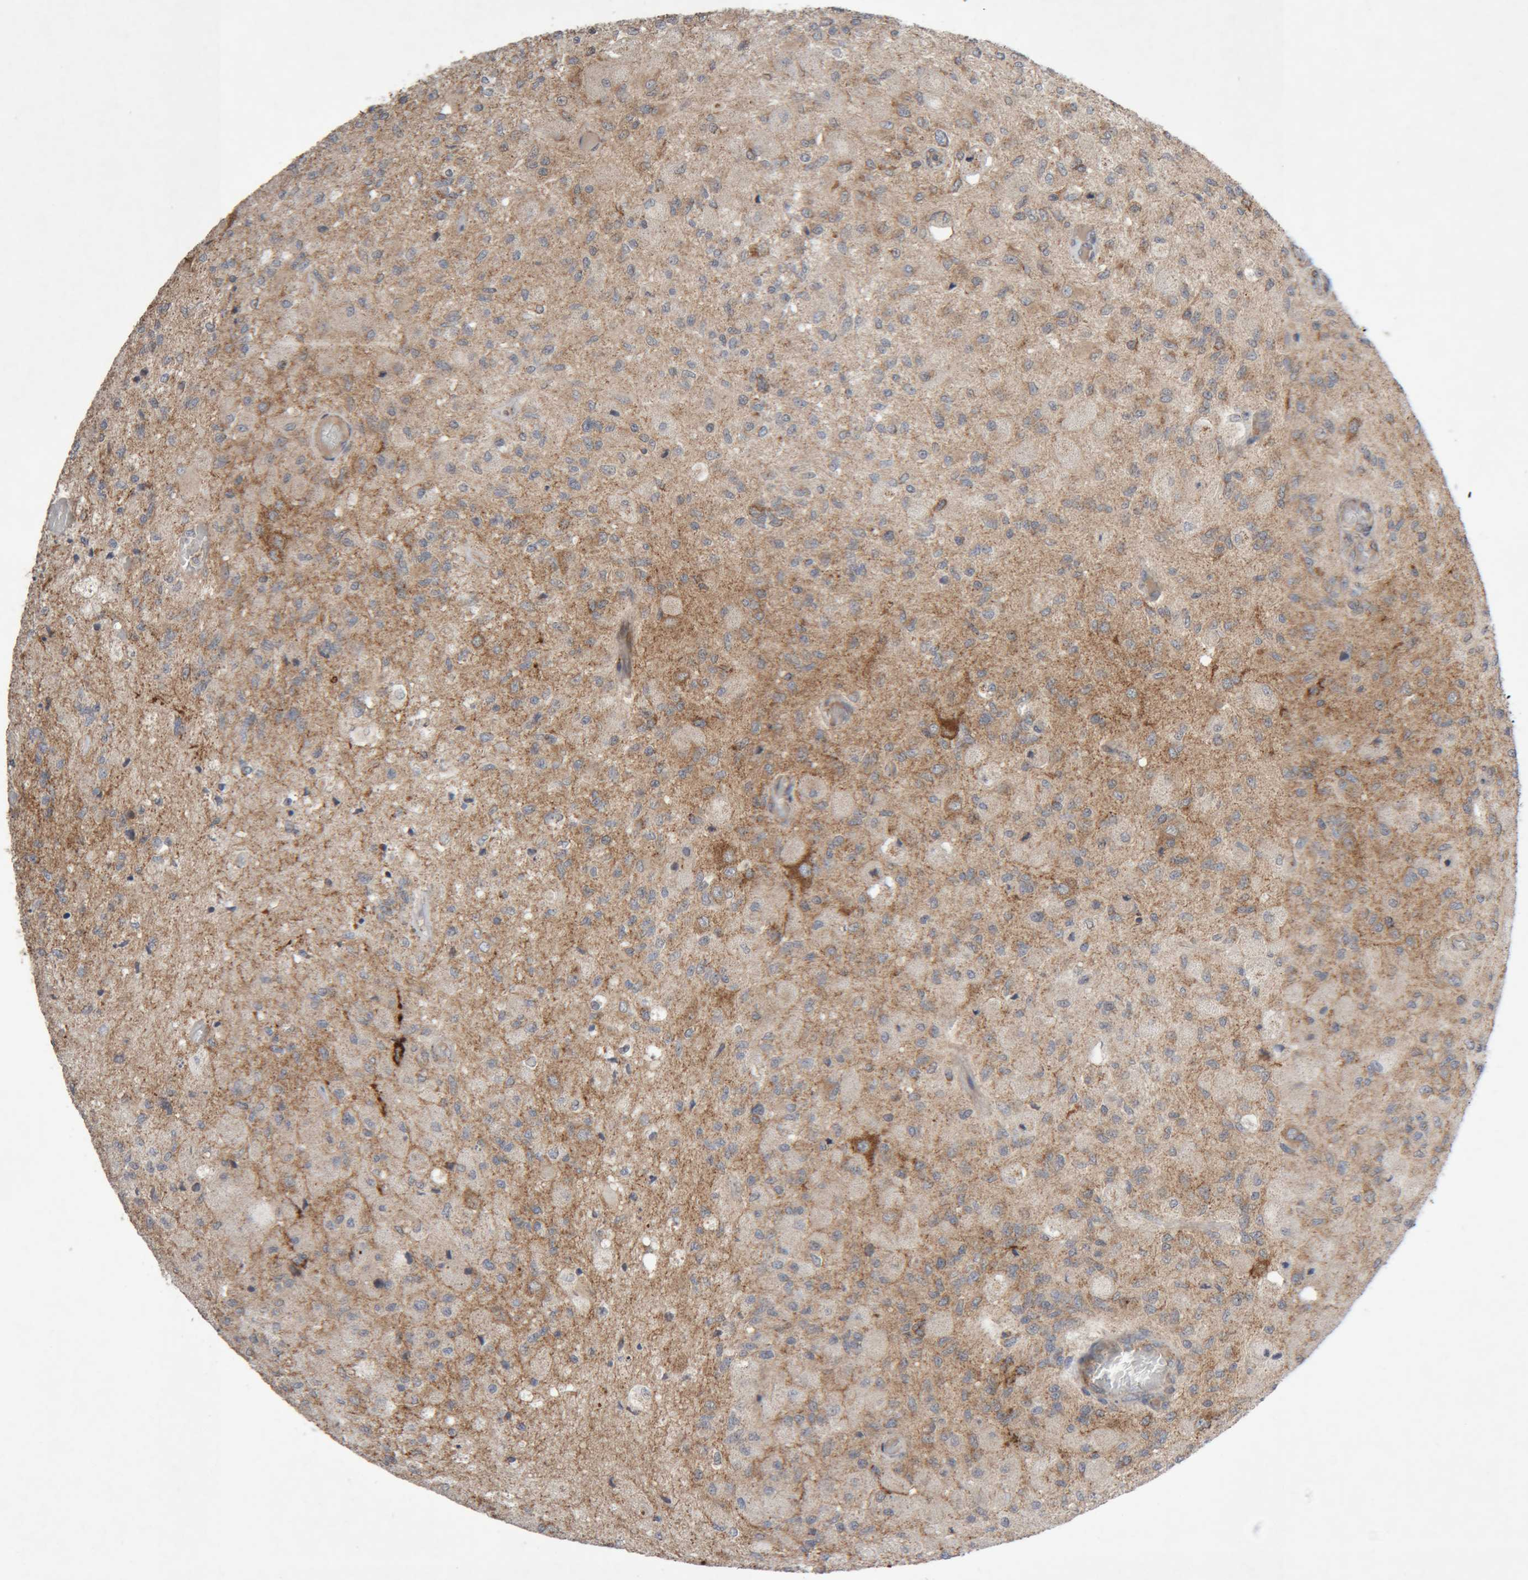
{"staining": {"intensity": "moderate", "quantity": "<25%", "location": "cytoplasmic/membranous"}, "tissue": "glioma", "cell_type": "Tumor cells", "image_type": "cancer", "snomed": [{"axis": "morphology", "description": "Normal tissue, NOS"}, {"axis": "morphology", "description": "Glioma, malignant, High grade"}, {"axis": "topography", "description": "Cerebral cortex"}], "caption": "This image demonstrates malignant high-grade glioma stained with immunohistochemistry (IHC) to label a protein in brown. The cytoplasmic/membranous of tumor cells show moderate positivity for the protein. Nuclei are counter-stained blue.", "gene": "KIF21B", "patient": {"sex": "male", "age": 77}}